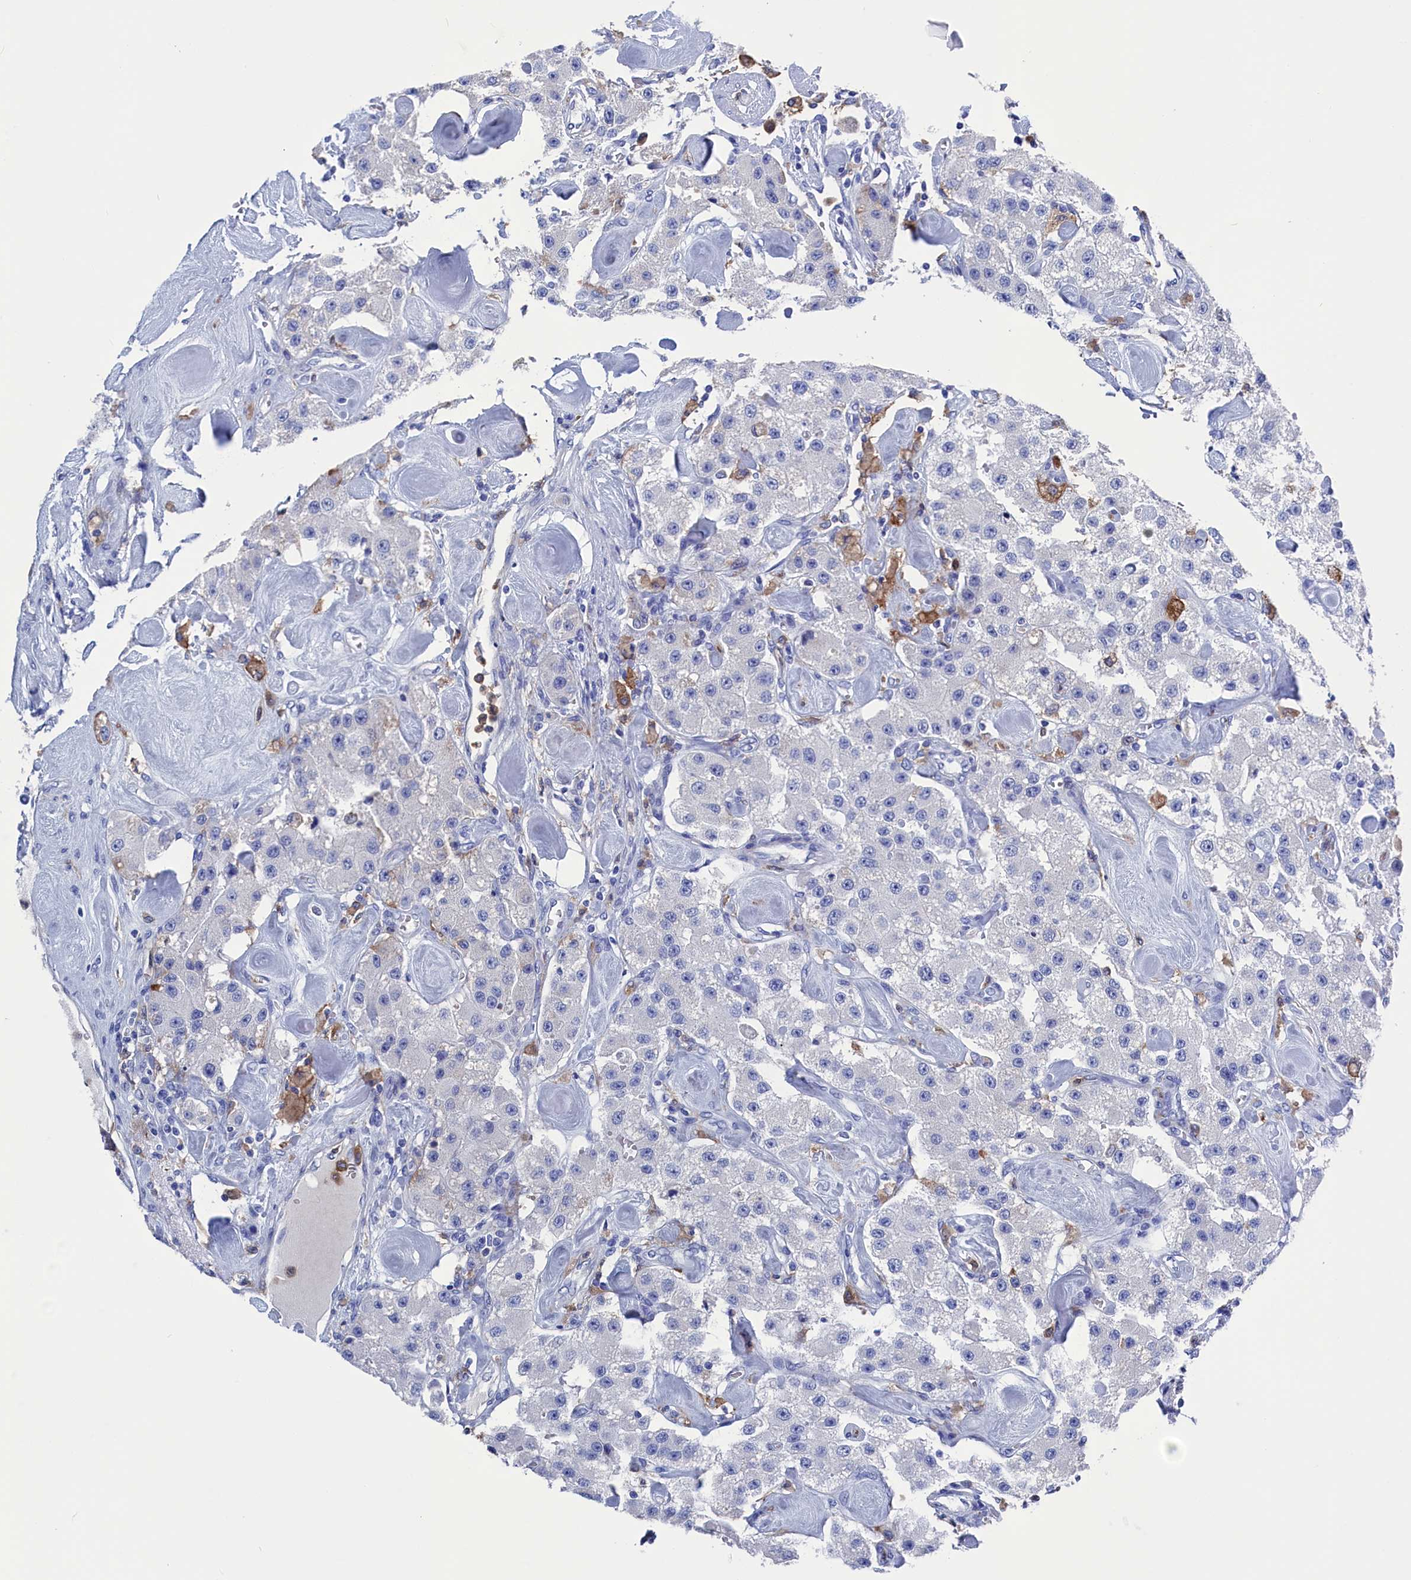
{"staining": {"intensity": "negative", "quantity": "none", "location": "none"}, "tissue": "carcinoid", "cell_type": "Tumor cells", "image_type": "cancer", "snomed": [{"axis": "morphology", "description": "Carcinoid, malignant, NOS"}, {"axis": "topography", "description": "Pancreas"}], "caption": "Histopathology image shows no significant protein positivity in tumor cells of carcinoid.", "gene": "TYROBP", "patient": {"sex": "male", "age": 41}}